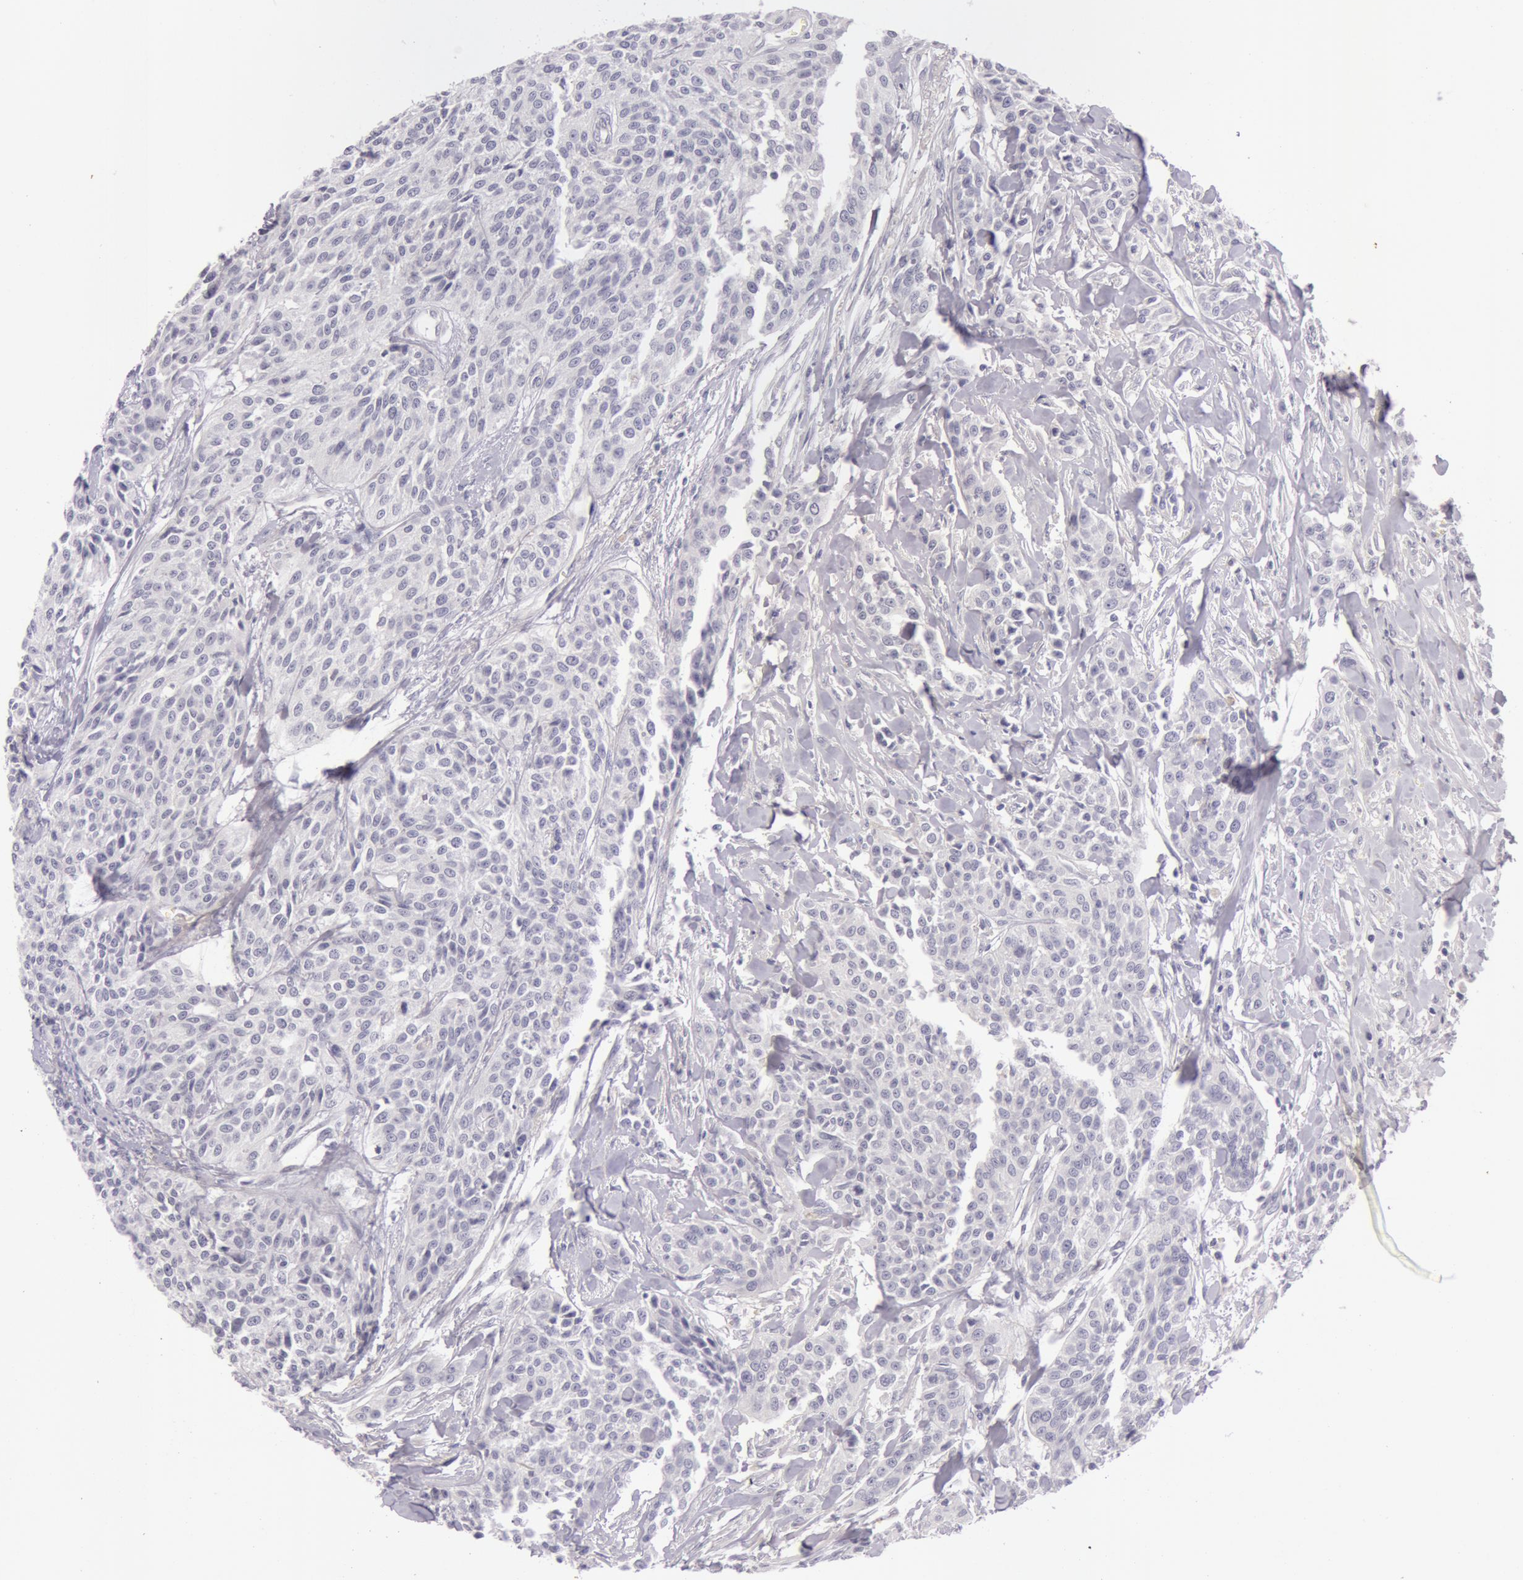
{"staining": {"intensity": "negative", "quantity": "none", "location": "none"}, "tissue": "urothelial cancer", "cell_type": "Tumor cells", "image_type": "cancer", "snomed": [{"axis": "morphology", "description": "Urothelial carcinoma, High grade"}, {"axis": "topography", "description": "Urinary bladder"}], "caption": "Human urothelial cancer stained for a protein using IHC demonstrates no expression in tumor cells.", "gene": "RBMY1F", "patient": {"sex": "male", "age": 56}}